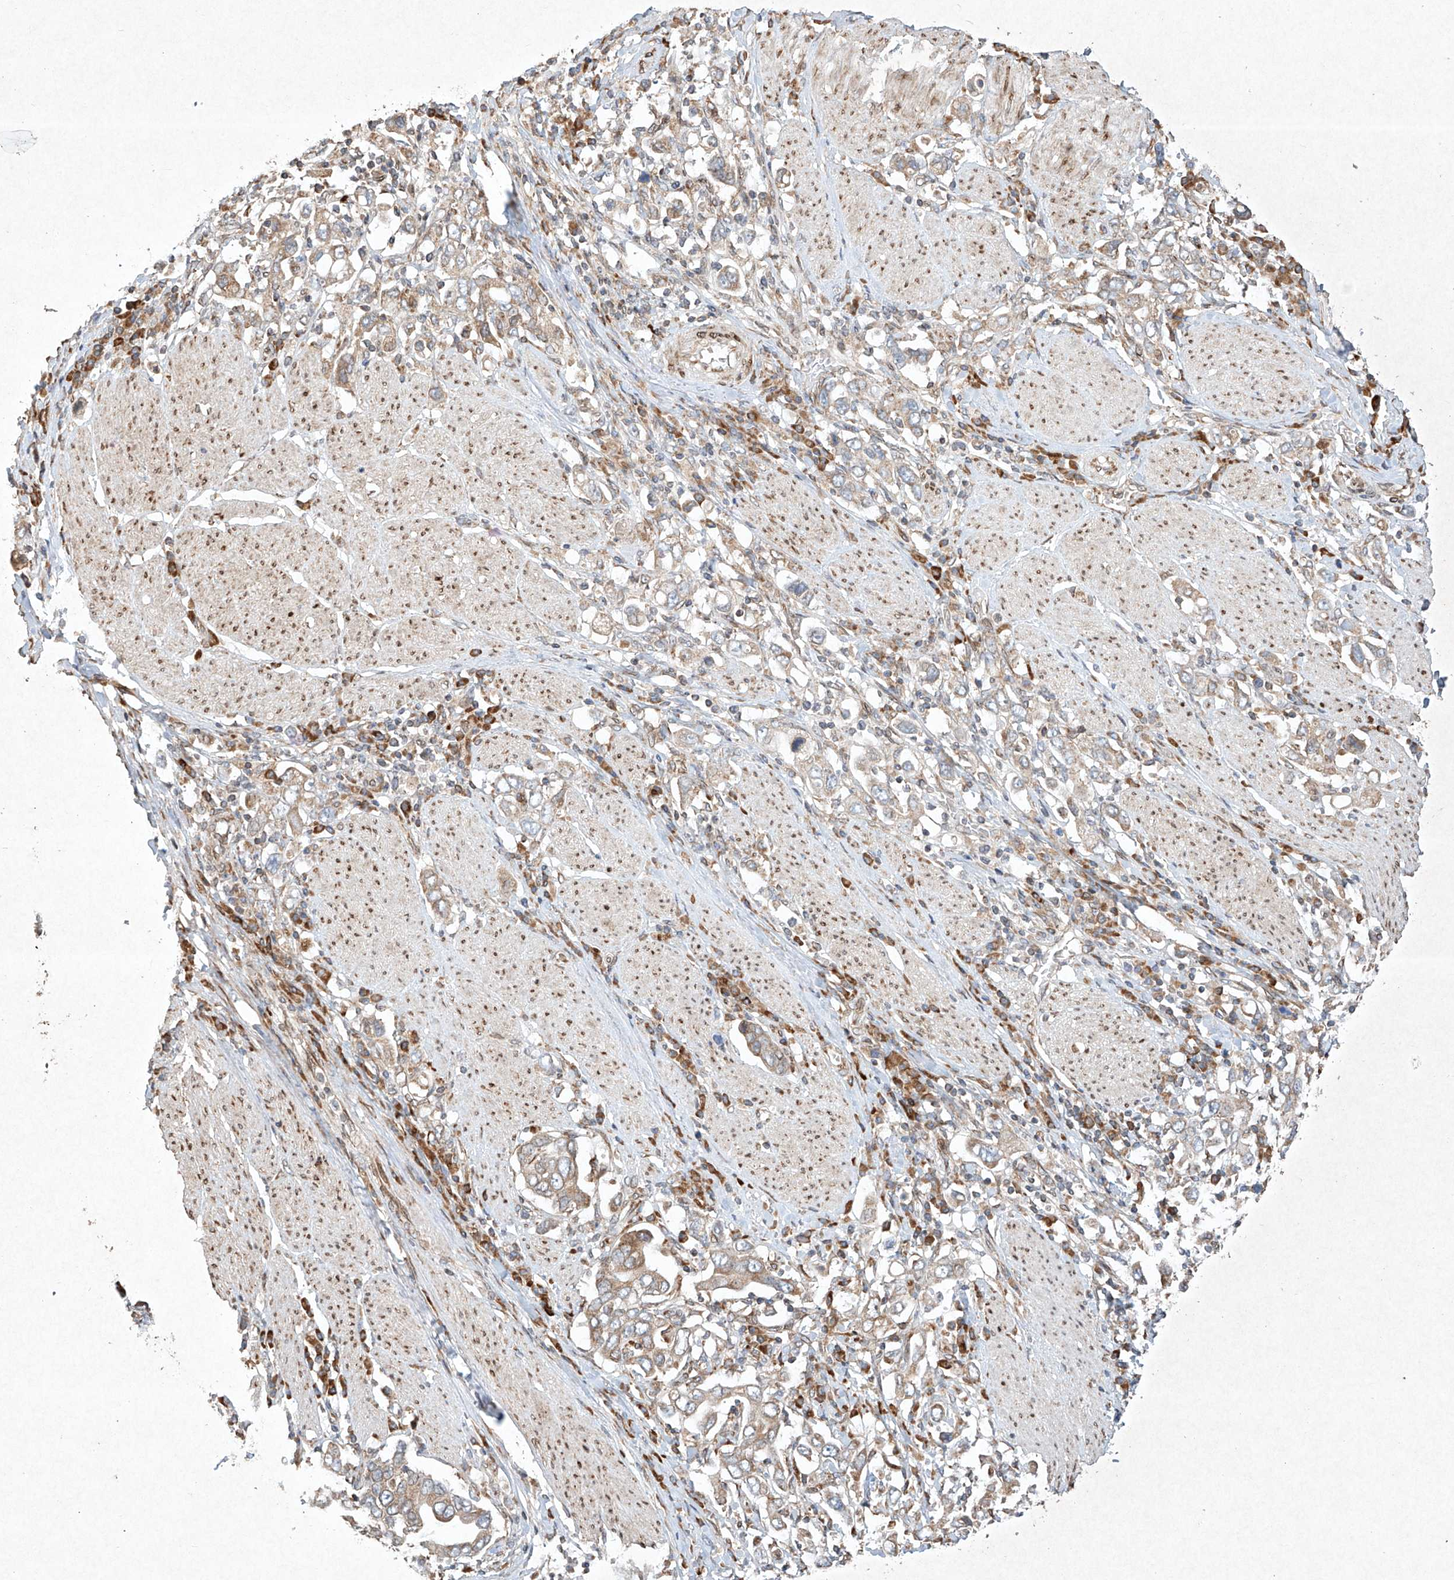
{"staining": {"intensity": "negative", "quantity": "none", "location": "none"}, "tissue": "stomach cancer", "cell_type": "Tumor cells", "image_type": "cancer", "snomed": [{"axis": "morphology", "description": "Adenocarcinoma, NOS"}, {"axis": "topography", "description": "Stomach, upper"}], "caption": "An immunohistochemistry histopathology image of adenocarcinoma (stomach) is shown. There is no staining in tumor cells of adenocarcinoma (stomach). The staining is performed using DAB (3,3'-diaminobenzidine) brown chromogen with nuclei counter-stained in using hematoxylin.", "gene": "SEMA3B", "patient": {"sex": "male", "age": 62}}